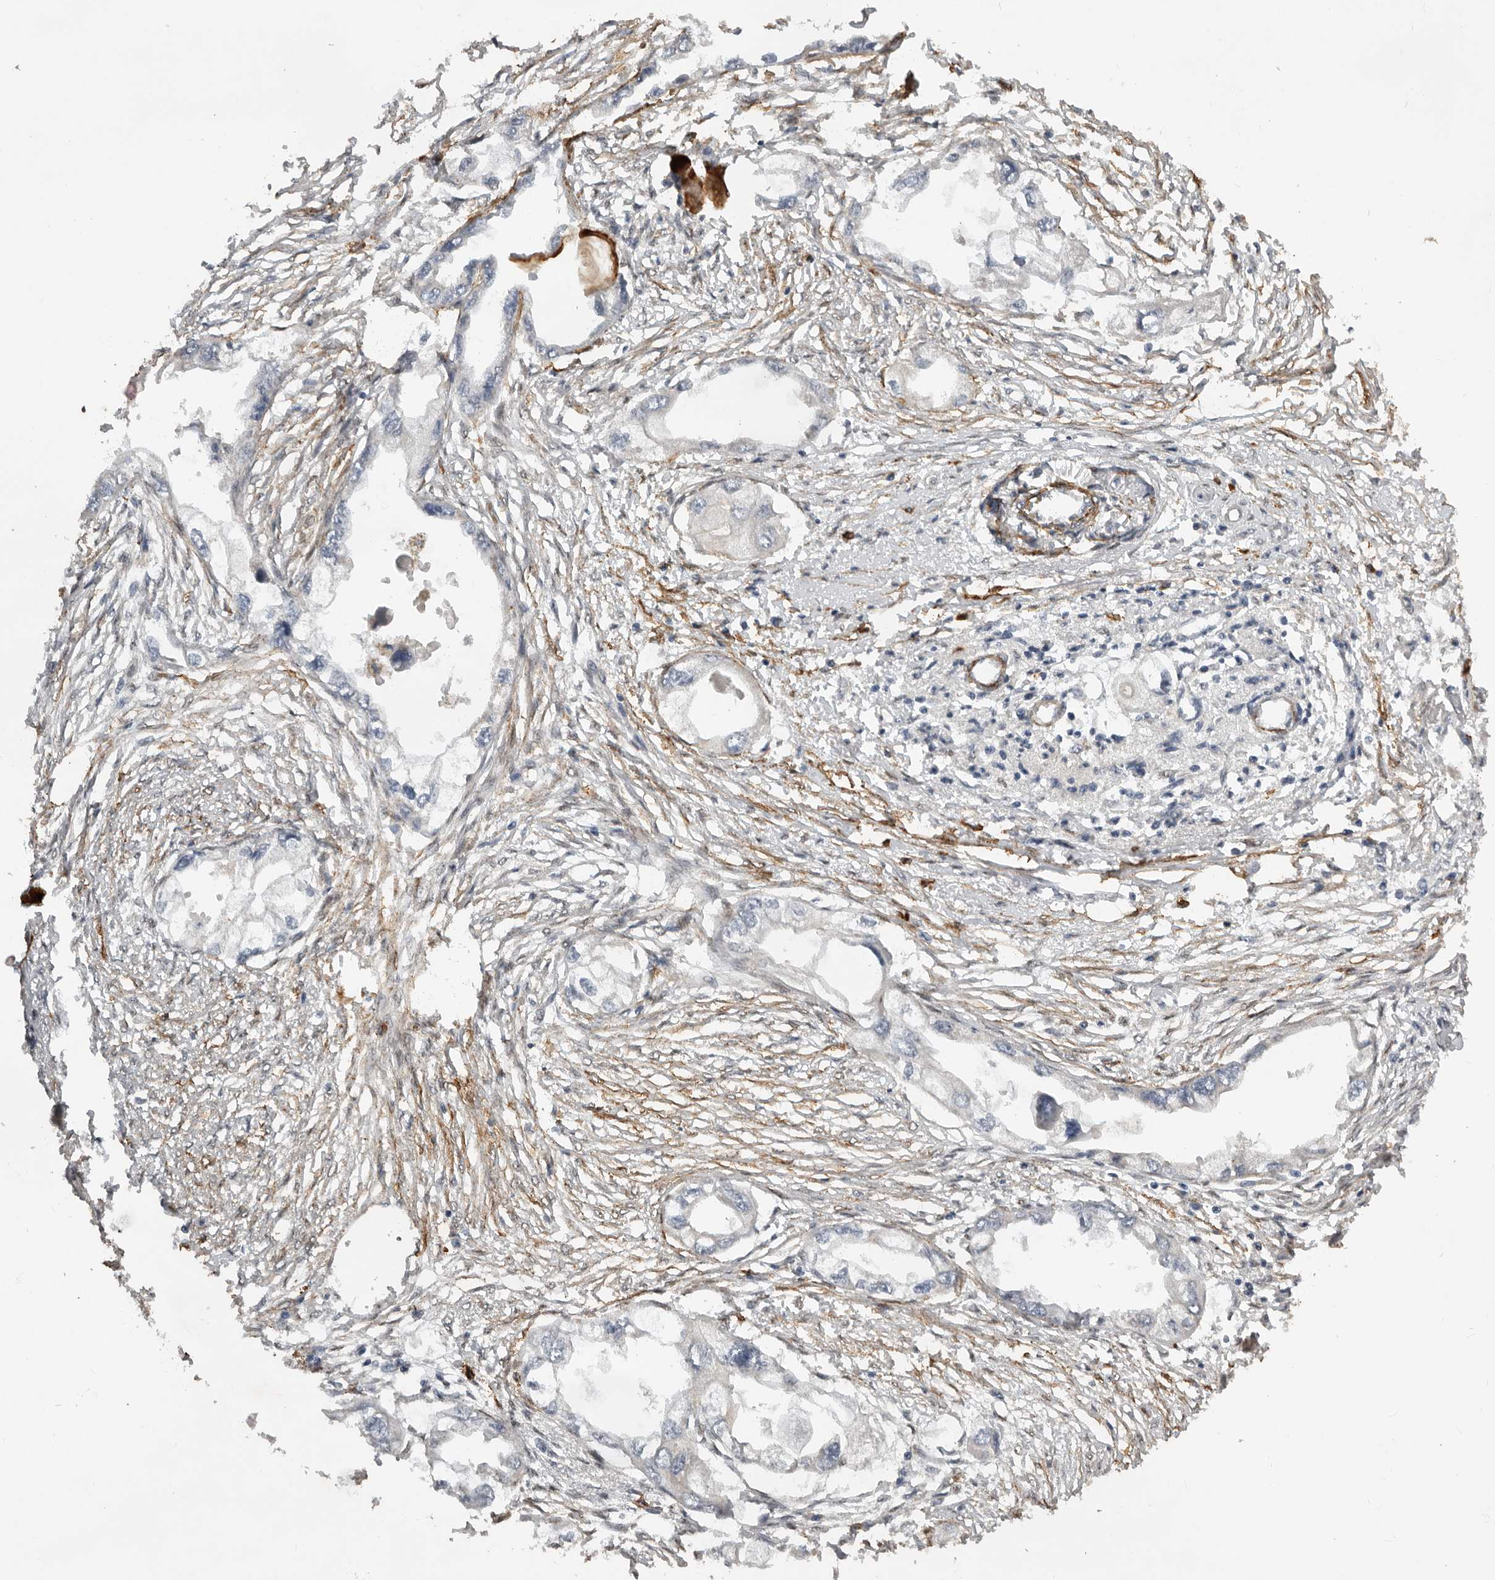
{"staining": {"intensity": "negative", "quantity": "none", "location": "none"}, "tissue": "endometrial cancer", "cell_type": "Tumor cells", "image_type": "cancer", "snomed": [{"axis": "morphology", "description": "Adenocarcinoma, NOS"}, {"axis": "morphology", "description": "Adenocarcinoma, metastatic, NOS"}, {"axis": "topography", "description": "Adipose tissue"}, {"axis": "topography", "description": "Endometrium"}], "caption": "Immunohistochemistry (IHC) image of human endometrial cancer stained for a protein (brown), which displays no staining in tumor cells. The staining was performed using DAB to visualize the protein expression in brown, while the nuclei were stained in blue with hematoxylin (Magnification: 20x).", "gene": "RNF157", "patient": {"sex": "female", "age": 67}}